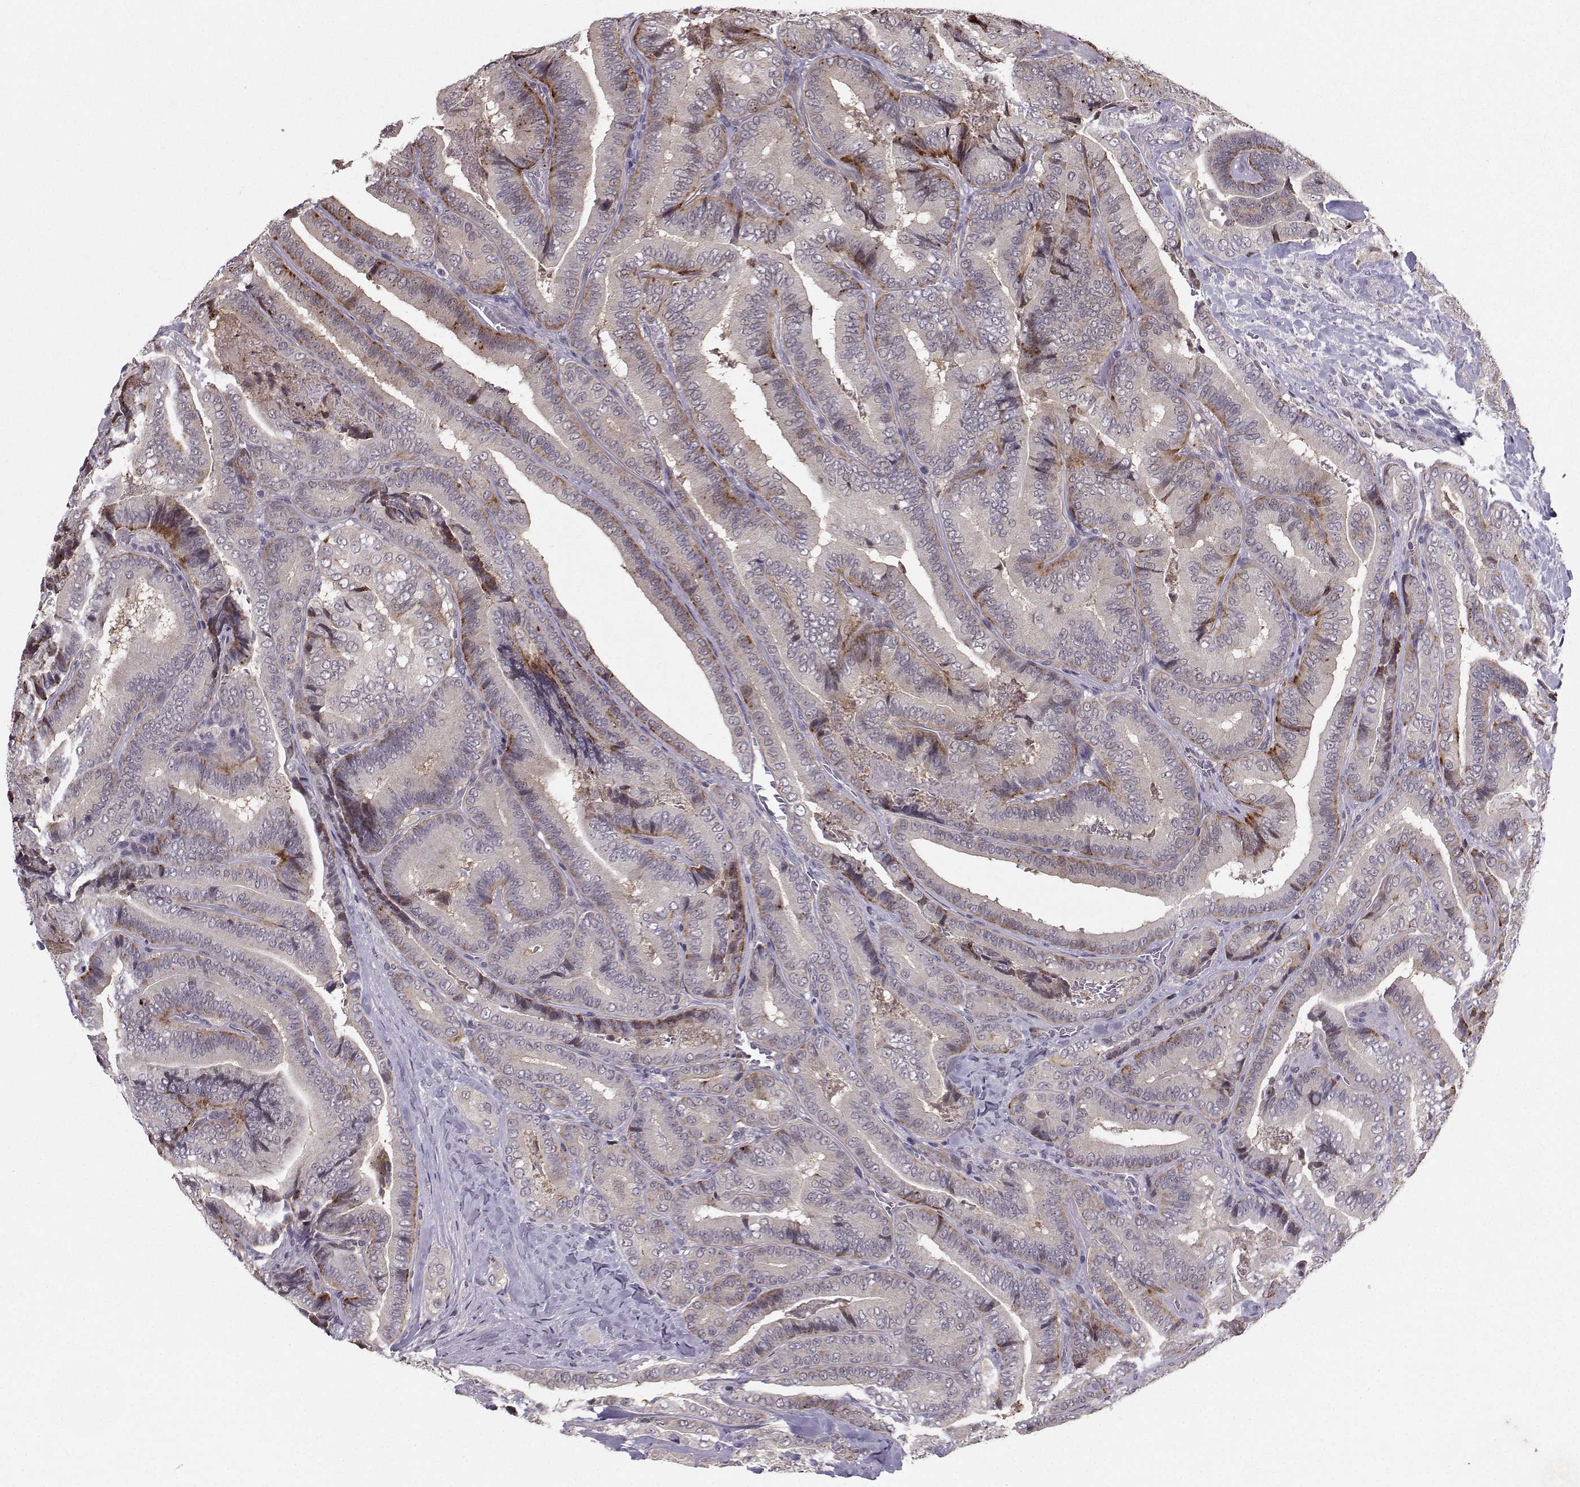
{"staining": {"intensity": "moderate", "quantity": "<25%", "location": "cytoplasmic/membranous"}, "tissue": "thyroid cancer", "cell_type": "Tumor cells", "image_type": "cancer", "snomed": [{"axis": "morphology", "description": "Papillary adenocarcinoma, NOS"}, {"axis": "topography", "description": "Thyroid gland"}], "caption": "Protein staining shows moderate cytoplasmic/membranous expression in approximately <25% of tumor cells in thyroid cancer (papillary adenocarcinoma). (DAB (3,3'-diaminobenzidine) = brown stain, brightfield microscopy at high magnification).", "gene": "PKP2", "patient": {"sex": "male", "age": 61}}